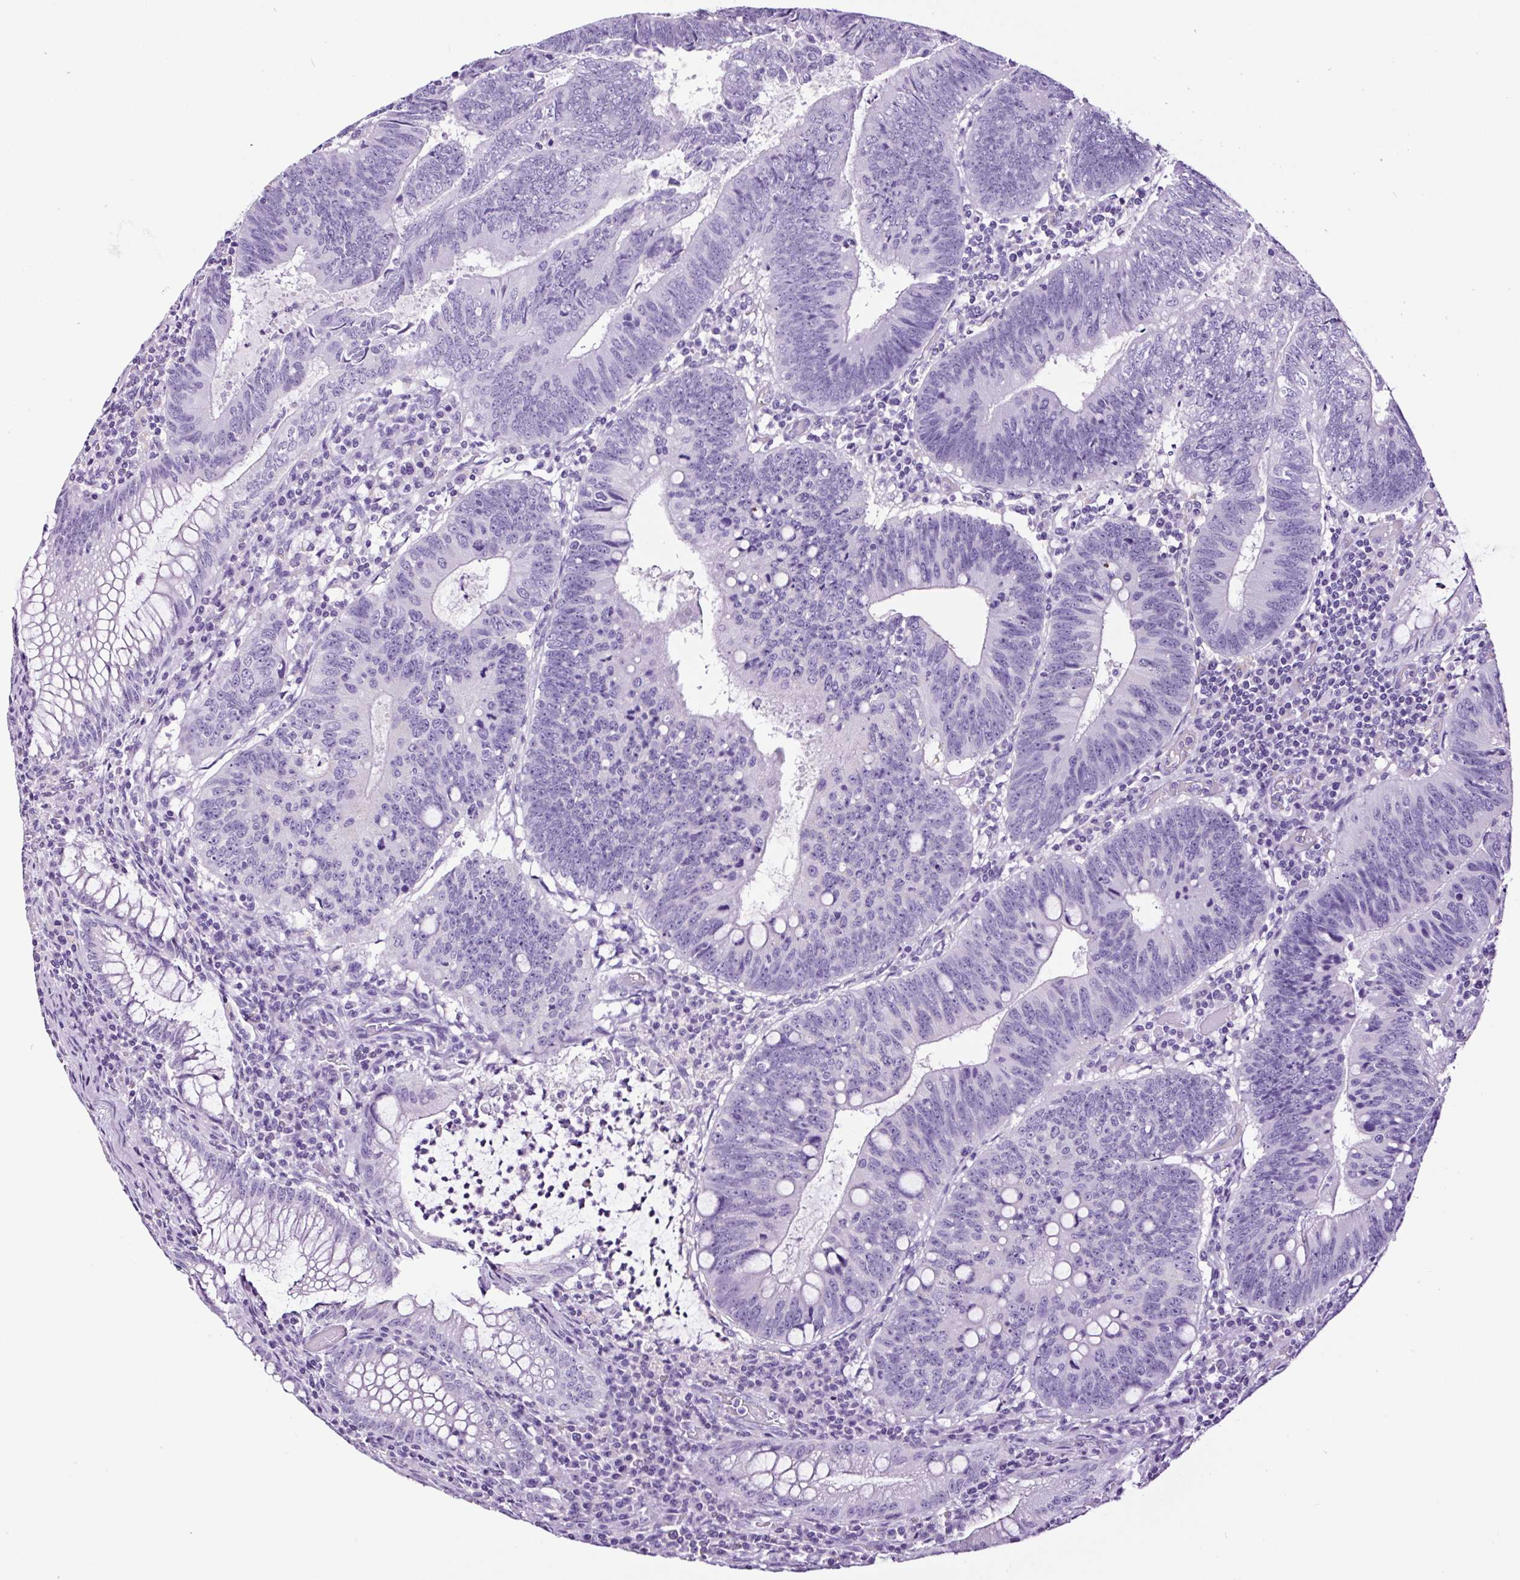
{"staining": {"intensity": "negative", "quantity": "none", "location": "none"}, "tissue": "colorectal cancer", "cell_type": "Tumor cells", "image_type": "cancer", "snomed": [{"axis": "morphology", "description": "Adenocarcinoma, NOS"}, {"axis": "topography", "description": "Colon"}], "caption": "Colorectal cancer (adenocarcinoma) was stained to show a protein in brown. There is no significant staining in tumor cells. (Immunohistochemistry, brightfield microscopy, high magnification).", "gene": "FBXL7", "patient": {"sex": "male", "age": 67}}